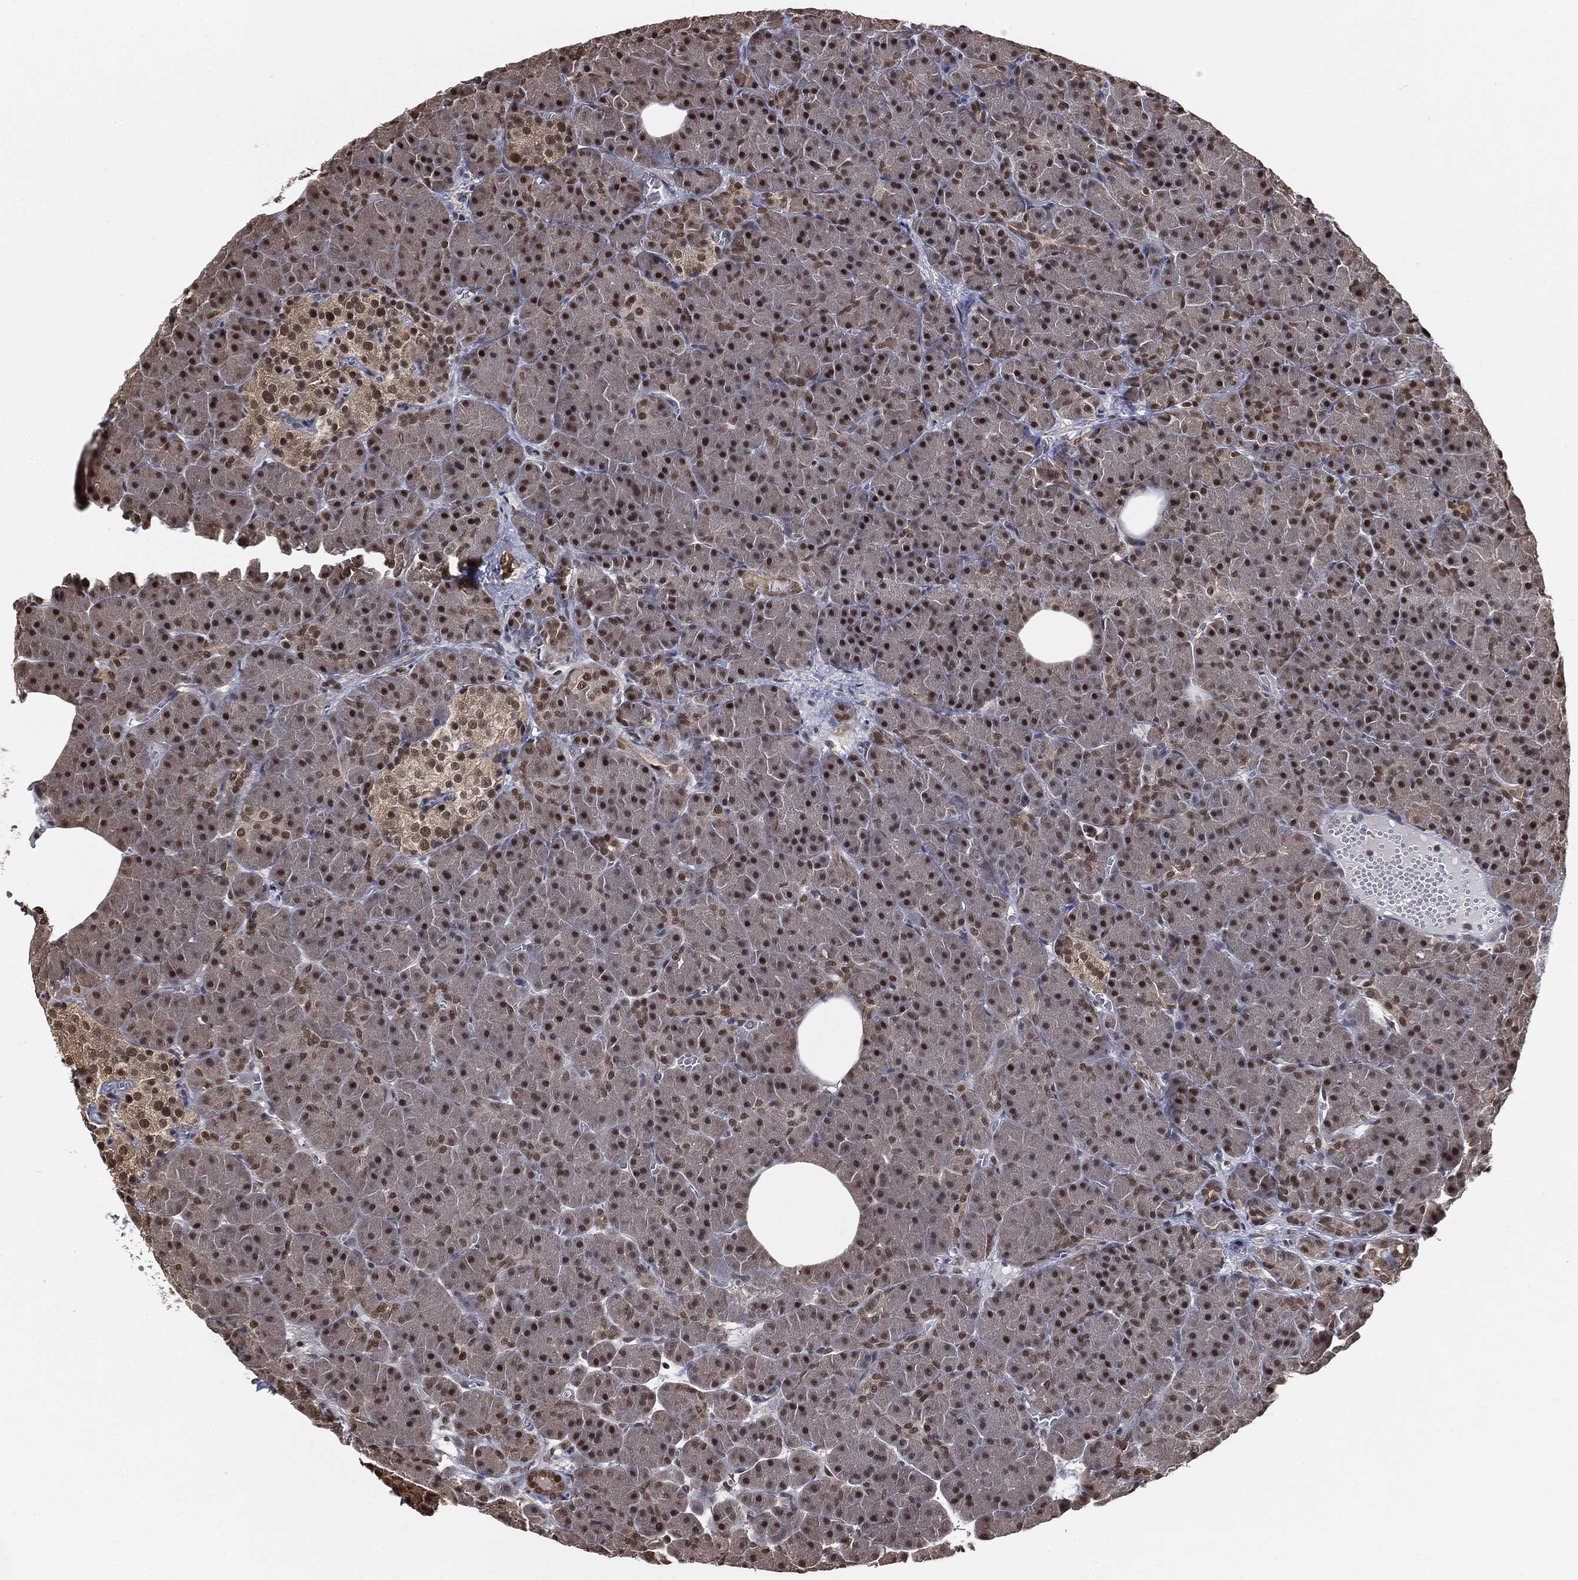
{"staining": {"intensity": "strong", "quantity": "25%-75%", "location": "nuclear"}, "tissue": "pancreas", "cell_type": "Exocrine glandular cells", "image_type": "normal", "snomed": [{"axis": "morphology", "description": "Normal tissue, NOS"}, {"axis": "topography", "description": "Pancreas"}], "caption": "The image demonstrates immunohistochemical staining of benign pancreas. There is strong nuclear expression is present in about 25%-75% of exocrine glandular cells.", "gene": "SHLD2", "patient": {"sex": "male", "age": 61}}